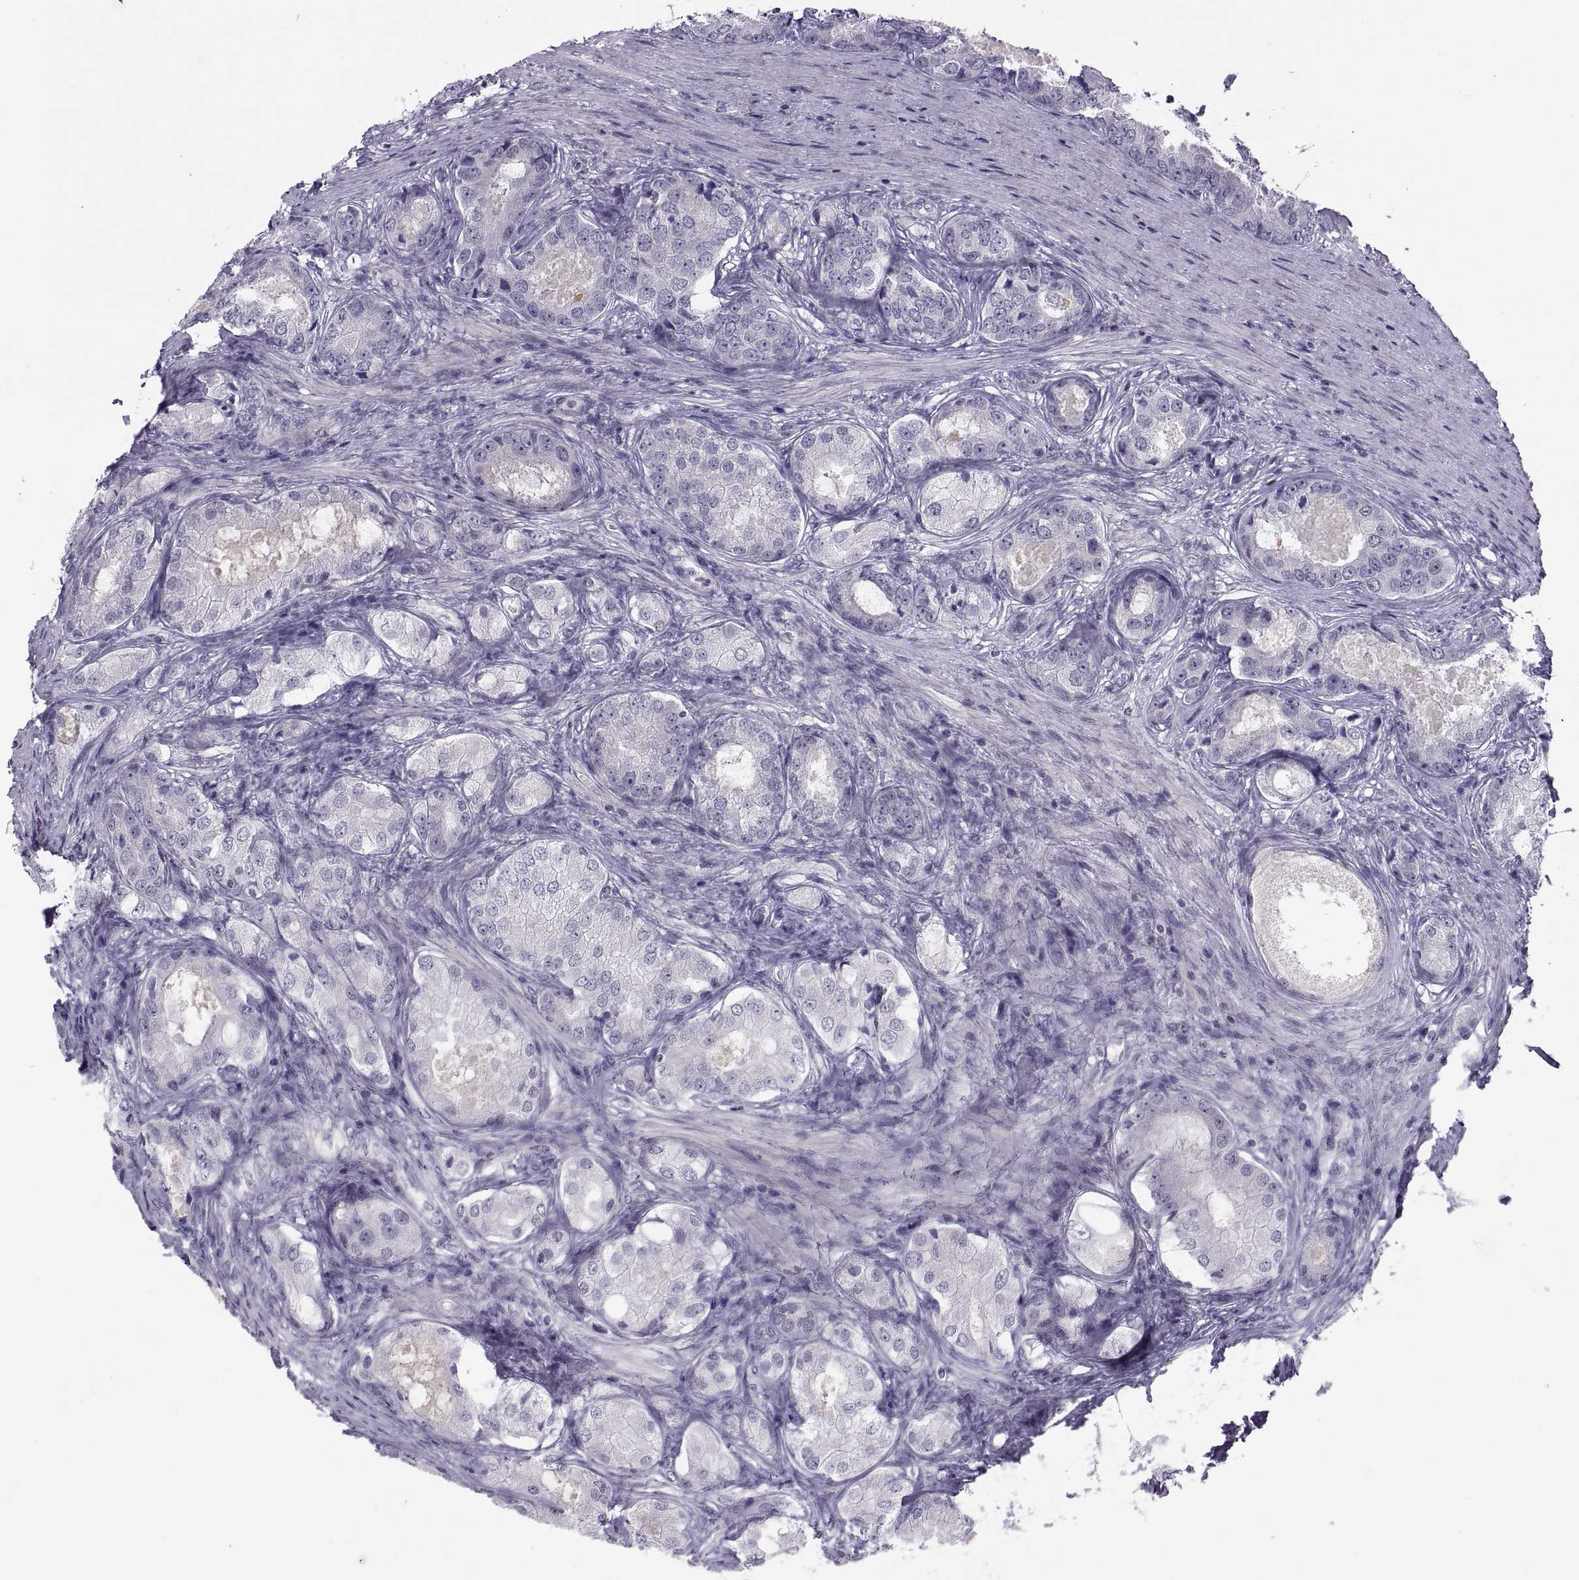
{"staining": {"intensity": "negative", "quantity": "none", "location": "none"}, "tissue": "prostate cancer", "cell_type": "Tumor cells", "image_type": "cancer", "snomed": [{"axis": "morphology", "description": "Adenocarcinoma, Low grade"}, {"axis": "topography", "description": "Prostate"}], "caption": "The immunohistochemistry image has no significant positivity in tumor cells of prostate cancer tissue. (DAB (3,3'-diaminobenzidine) immunohistochemistry visualized using brightfield microscopy, high magnification).", "gene": "TTC21A", "patient": {"sex": "male", "age": 68}}